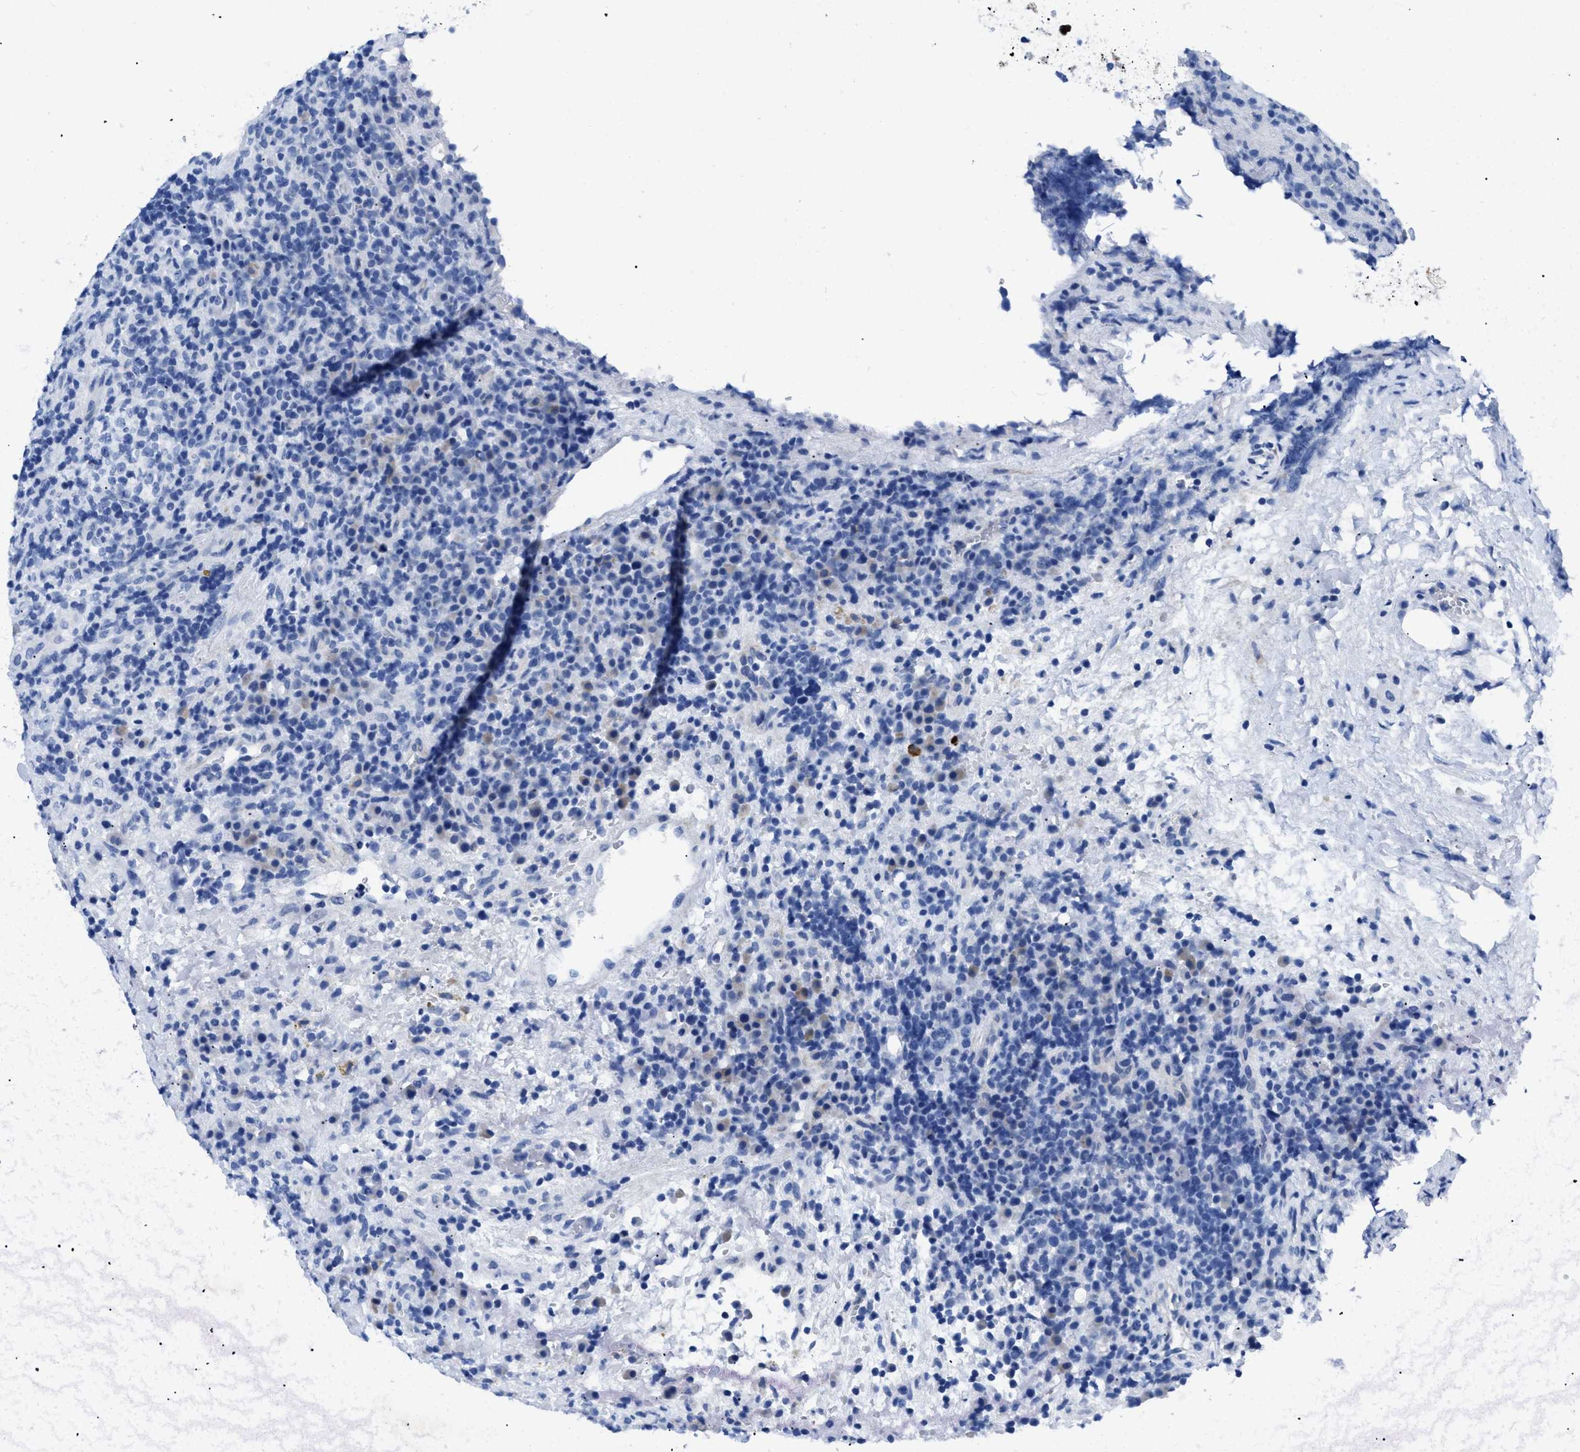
{"staining": {"intensity": "negative", "quantity": "none", "location": "none"}, "tissue": "lymphoma", "cell_type": "Tumor cells", "image_type": "cancer", "snomed": [{"axis": "morphology", "description": "Malignant lymphoma, non-Hodgkin's type, High grade"}, {"axis": "topography", "description": "Lymph node"}], "caption": "Immunohistochemical staining of human malignant lymphoma, non-Hodgkin's type (high-grade) exhibits no significant positivity in tumor cells. (Brightfield microscopy of DAB IHC at high magnification).", "gene": "TMEM68", "patient": {"sex": "female", "age": 76}}